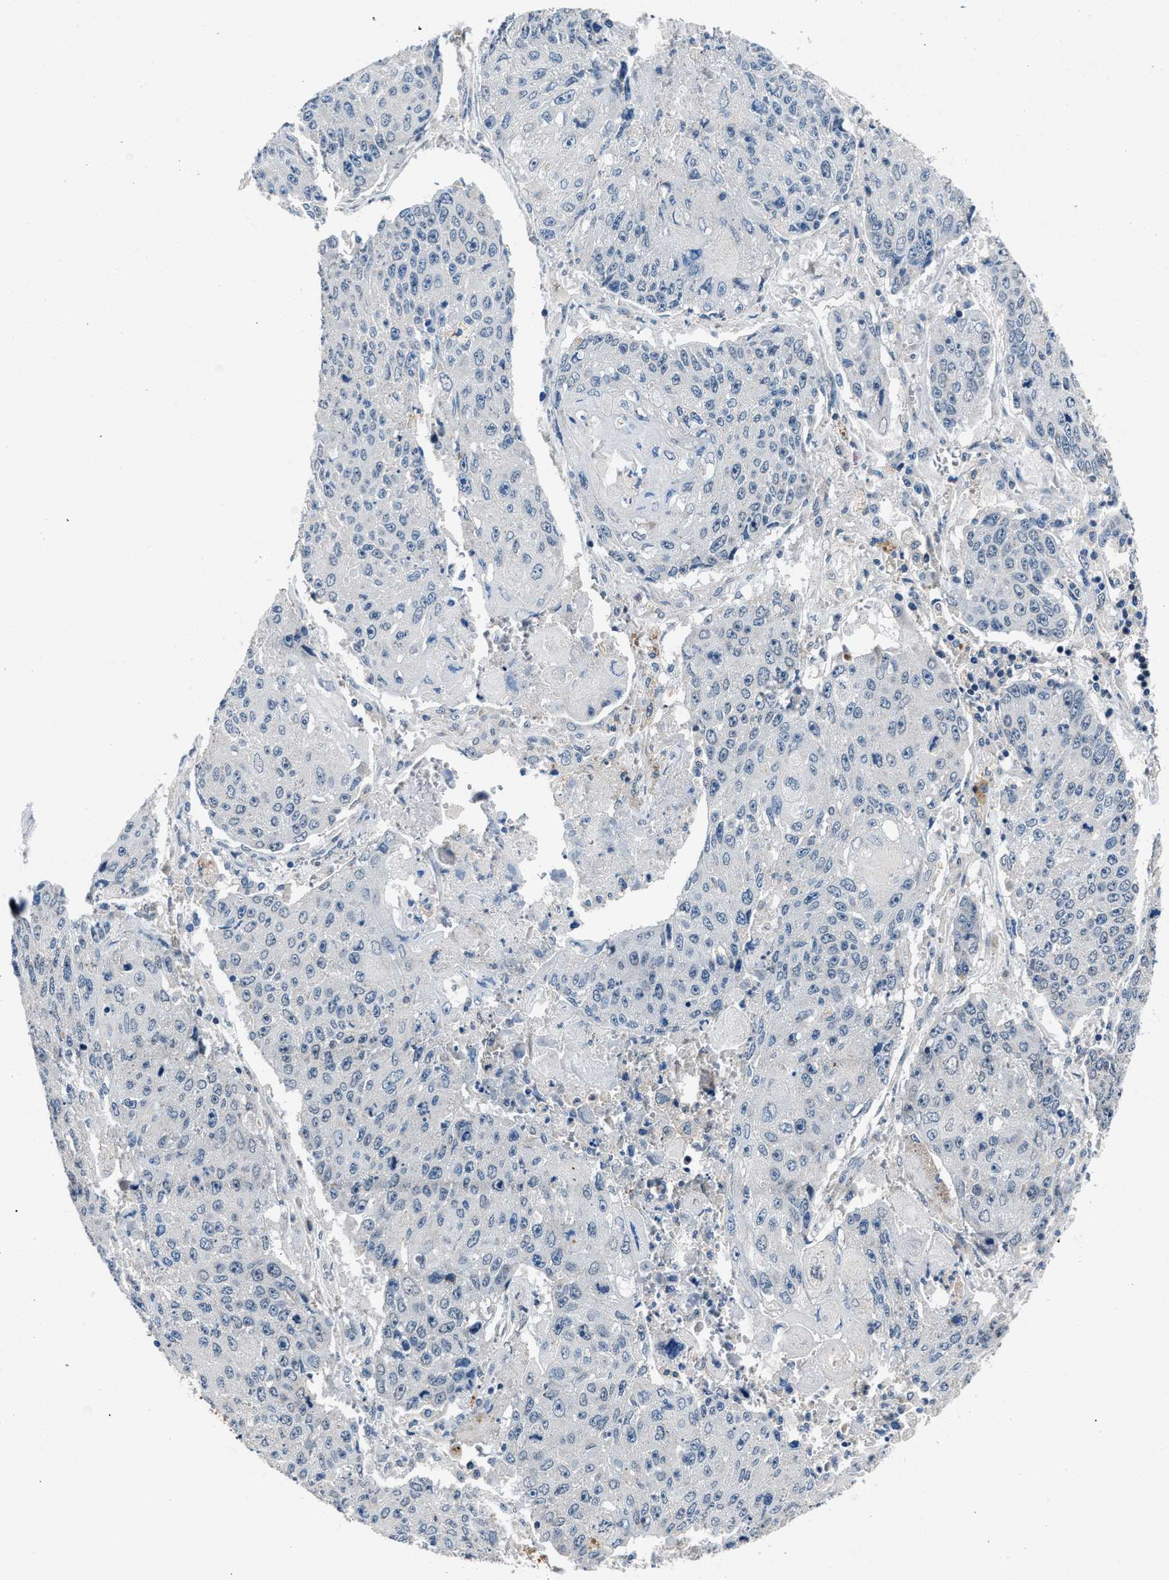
{"staining": {"intensity": "negative", "quantity": "none", "location": "none"}, "tissue": "lung cancer", "cell_type": "Tumor cells", "image_type": "cancer", "snomed": [{"axis": "morphology", "description": "Squamous cell carcinoma, NOS"}, {"axis": "topography", "description": "Lung"}], "caption": "The photomicrograph displays no staining of tumor cells in lung squamous cell carcinoma.", "gene": "DENND6B", "patient": {"sex": "male", "age": 61}}